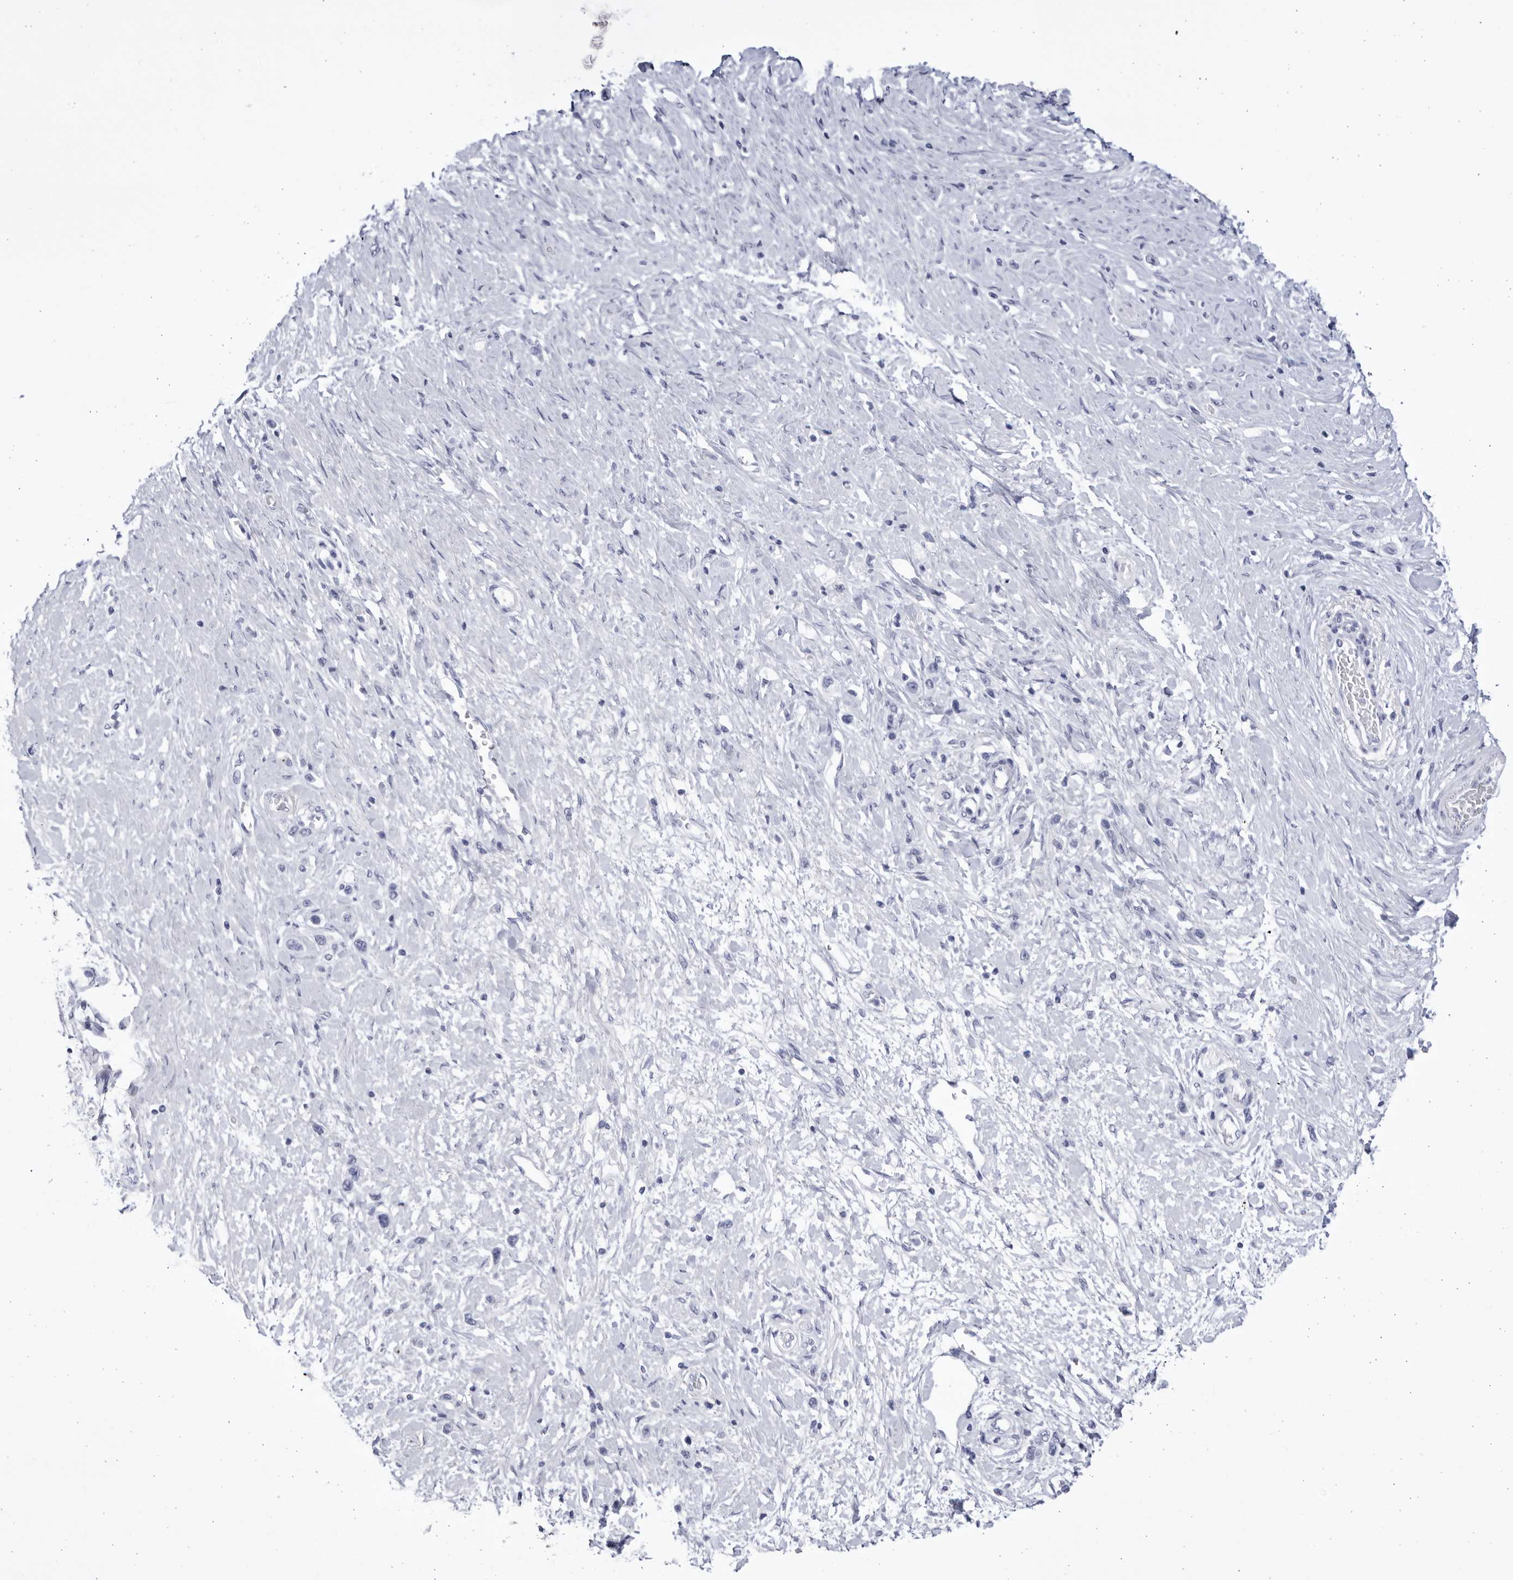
{"staining": {"intensity": "negative", "quantity": "none", "location": "none"}, "tissue": "stomach cancer", "cell_type": "Tumor cells", "image_type": "cancer", "snomed": [{"axis": "morphology", "description": "Adenocarcinoma, NOS"}, {"axis": "topography", "description": "Stomach"}], "caption": "An image of stomach adenocarcinoma stained for a protein shows no brown staining in tumor cells.", "gene": "CCDC181", "patient": {"sex": "female", "age": 65}}